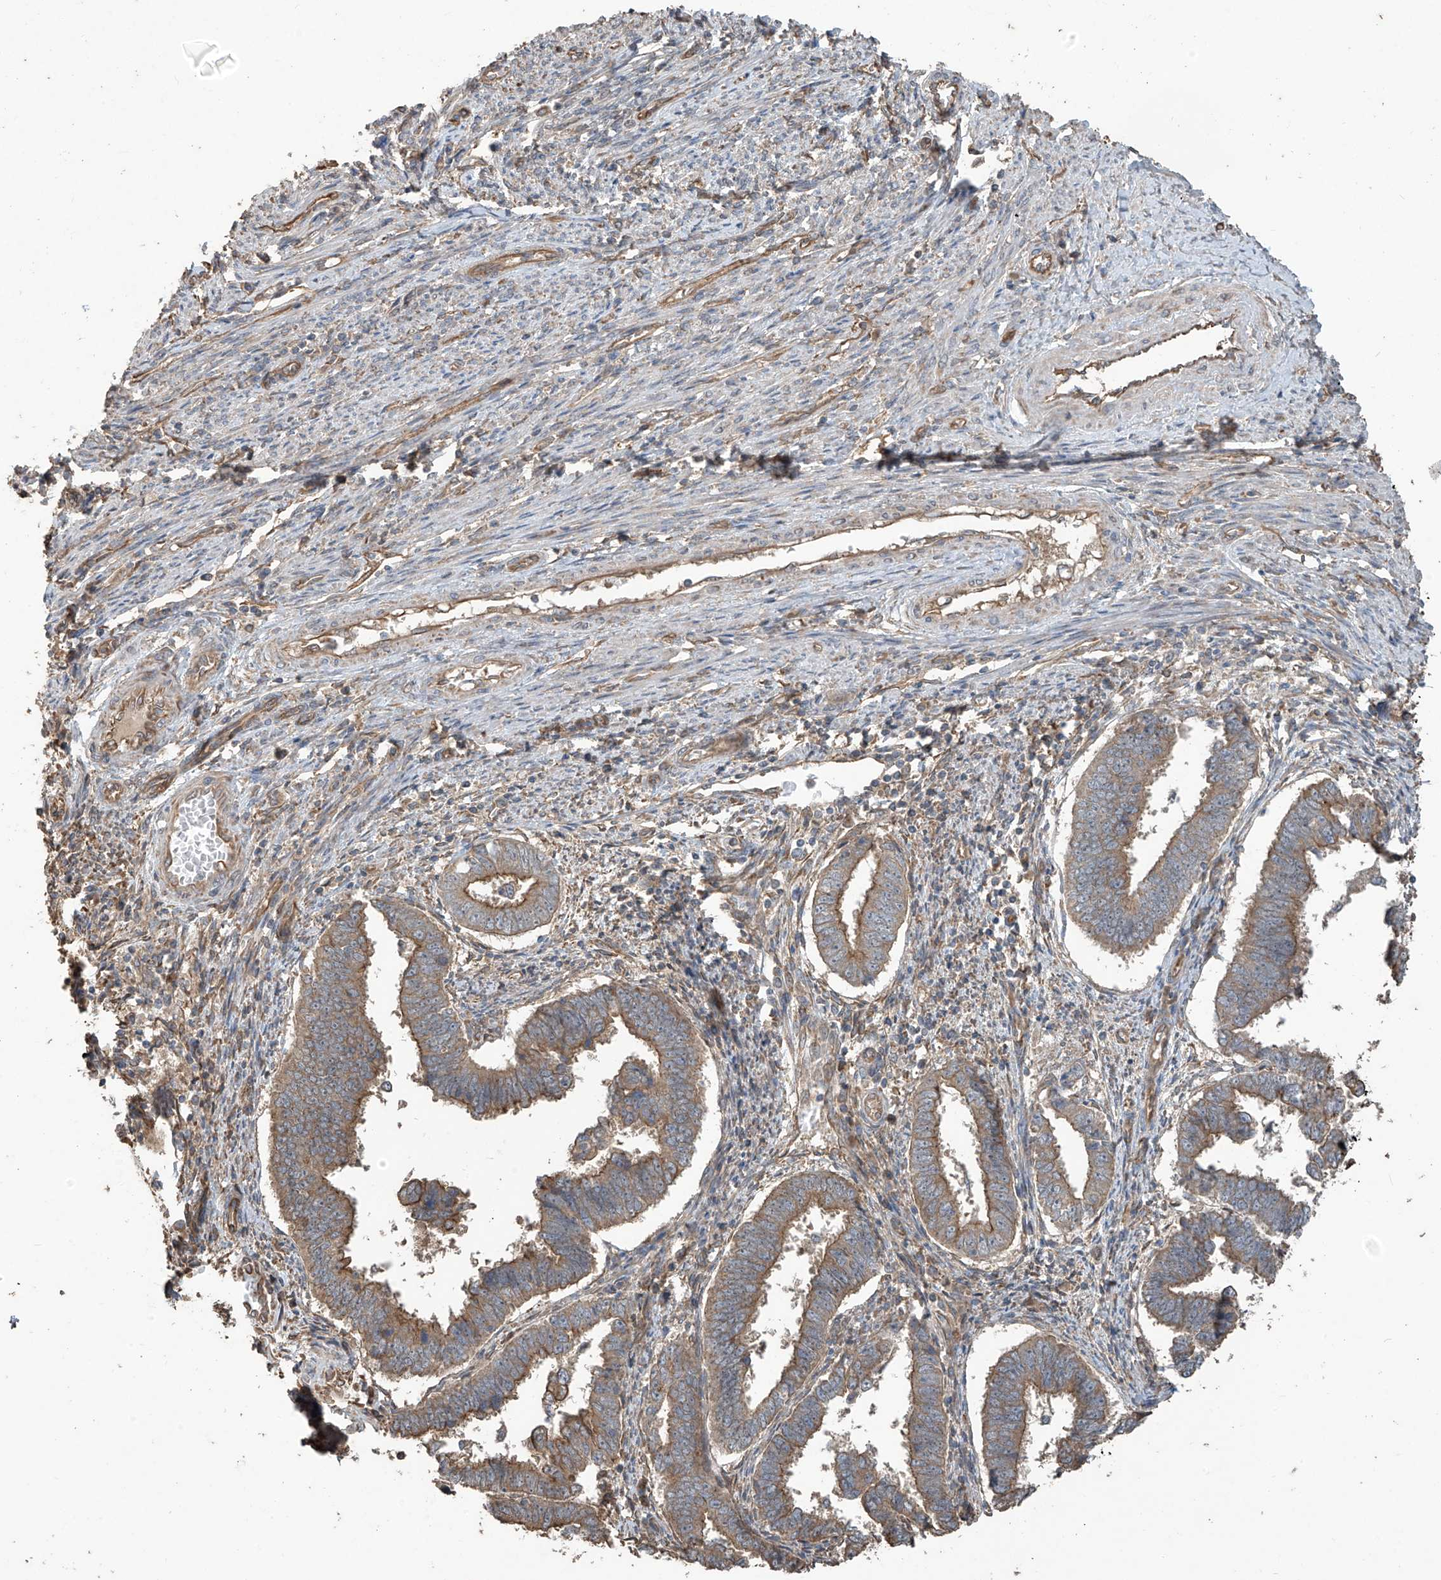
{"staining": {"intensity": "moderate", "quantity": "25%-75%", "location": "cytoplasmic/membranous"}, "tissue": "endometrial cancer", "cell_type": "Tumor cells", "image_type": "cancer", "snomed": [{"axis": "morphology", "description": "Adenocarcinoma, NOS"}, {"axis": "topography", "description": "Endometrium"}], "caption": "This image exhibits immunohistochemistry staining of endometrial cancer, with medium moderate cytoplasmic/membranous expression in approximately 25%-75% of tumor cells.", "gene": "AGBL5", "patient": {"sex": "female", "age": 75}}